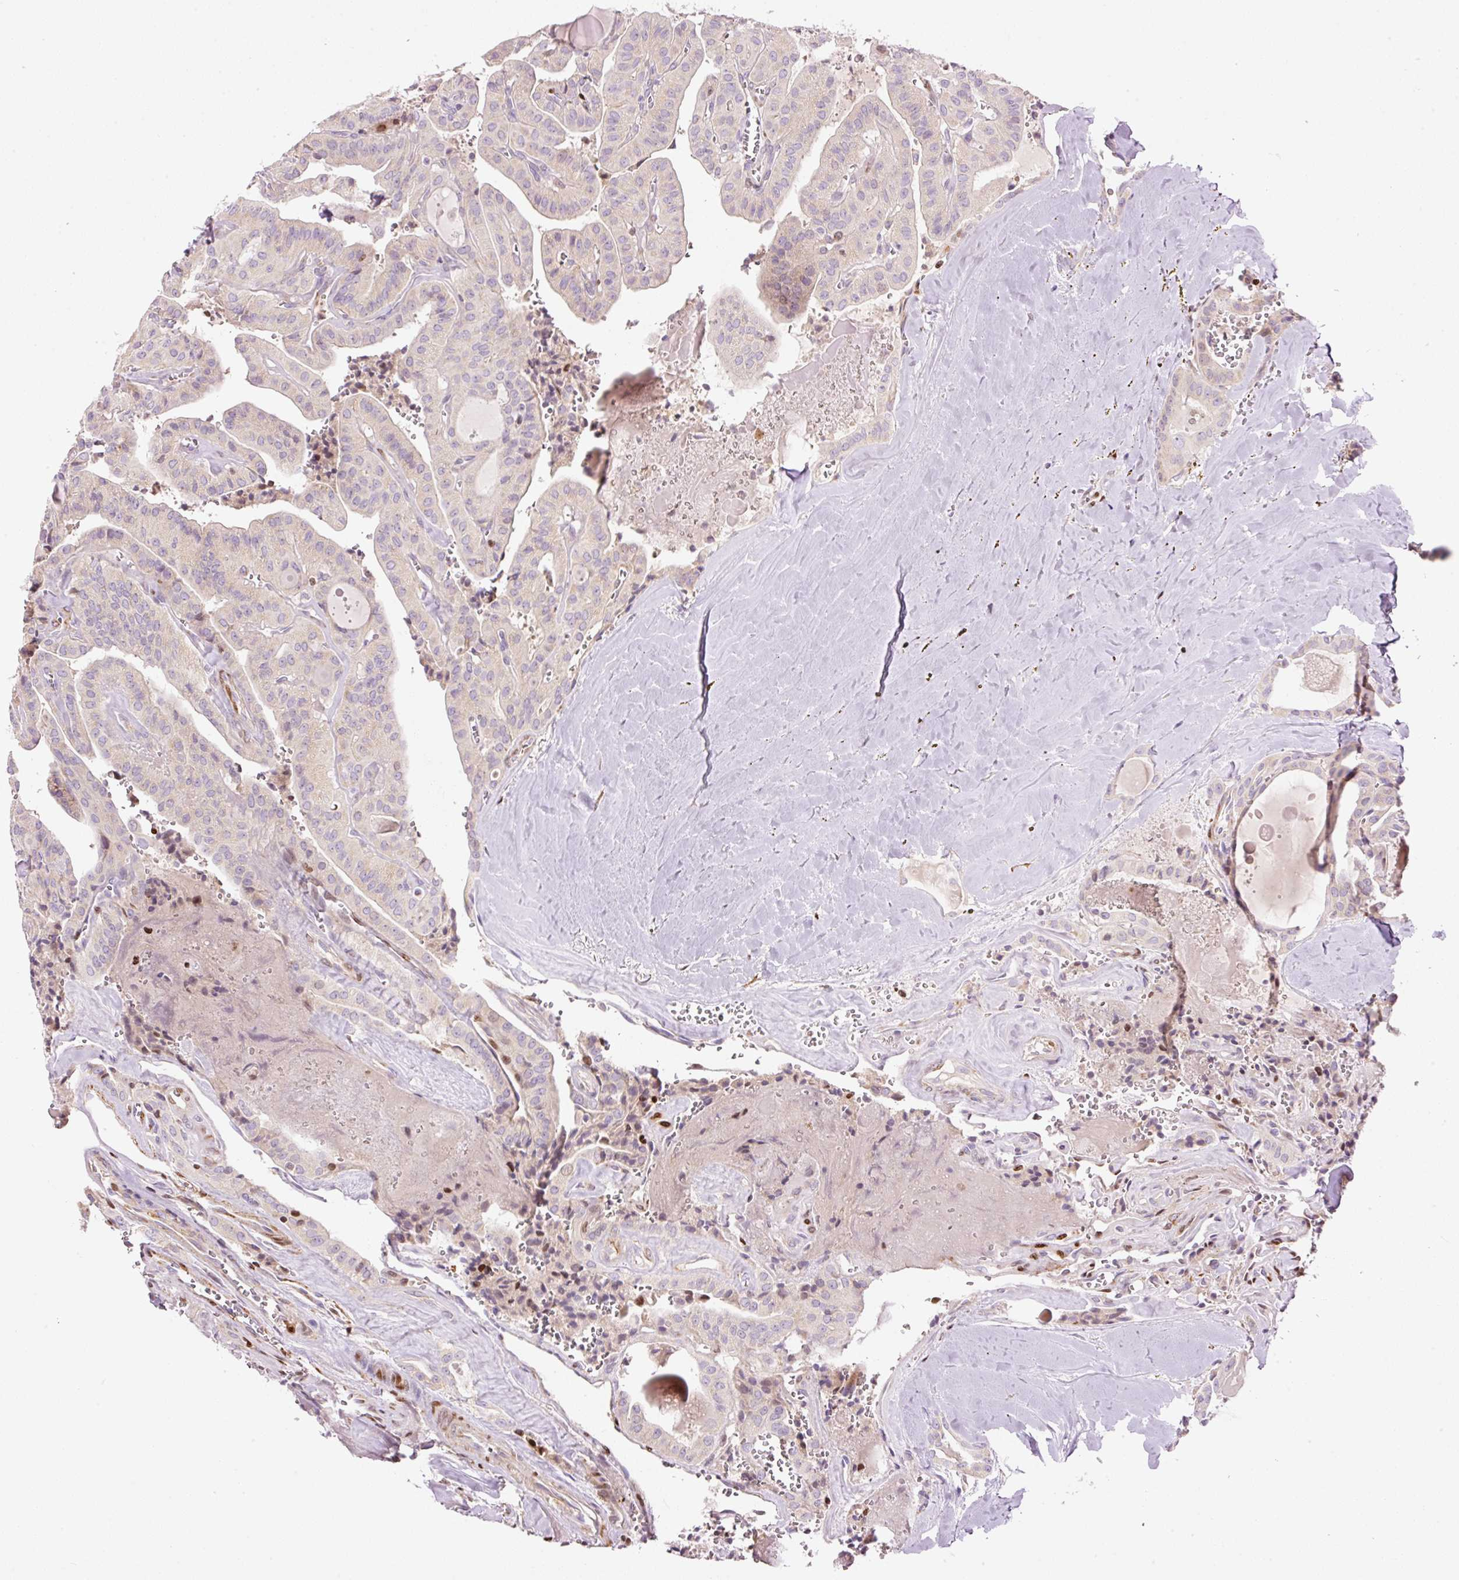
{"staining": {"intensity": "negative", "quantity": "none", "location": "none"}, "tissue": "thyroid cancer", "cell_type": "Tumor cells", "image_type": "cancer", "snomed": [{"axis": "morphology", "description": "Papillary adenocarcinoma, NOS"}, {"axis": "topography", "description": "Thyroid gland"}], "caption": "Thyroid cancer was stained to show a protein in brown. There is no significant expression in tumor cells. The staining was performed using DAB (3,3'-diaminobenzidine) to visualize the protein expression in brown, while the nuclei were stained in blue with hematoxylin (Magnification: 20x).", "gene": "TMEM8B", "patient": {"sex": "male", "age": 52}}